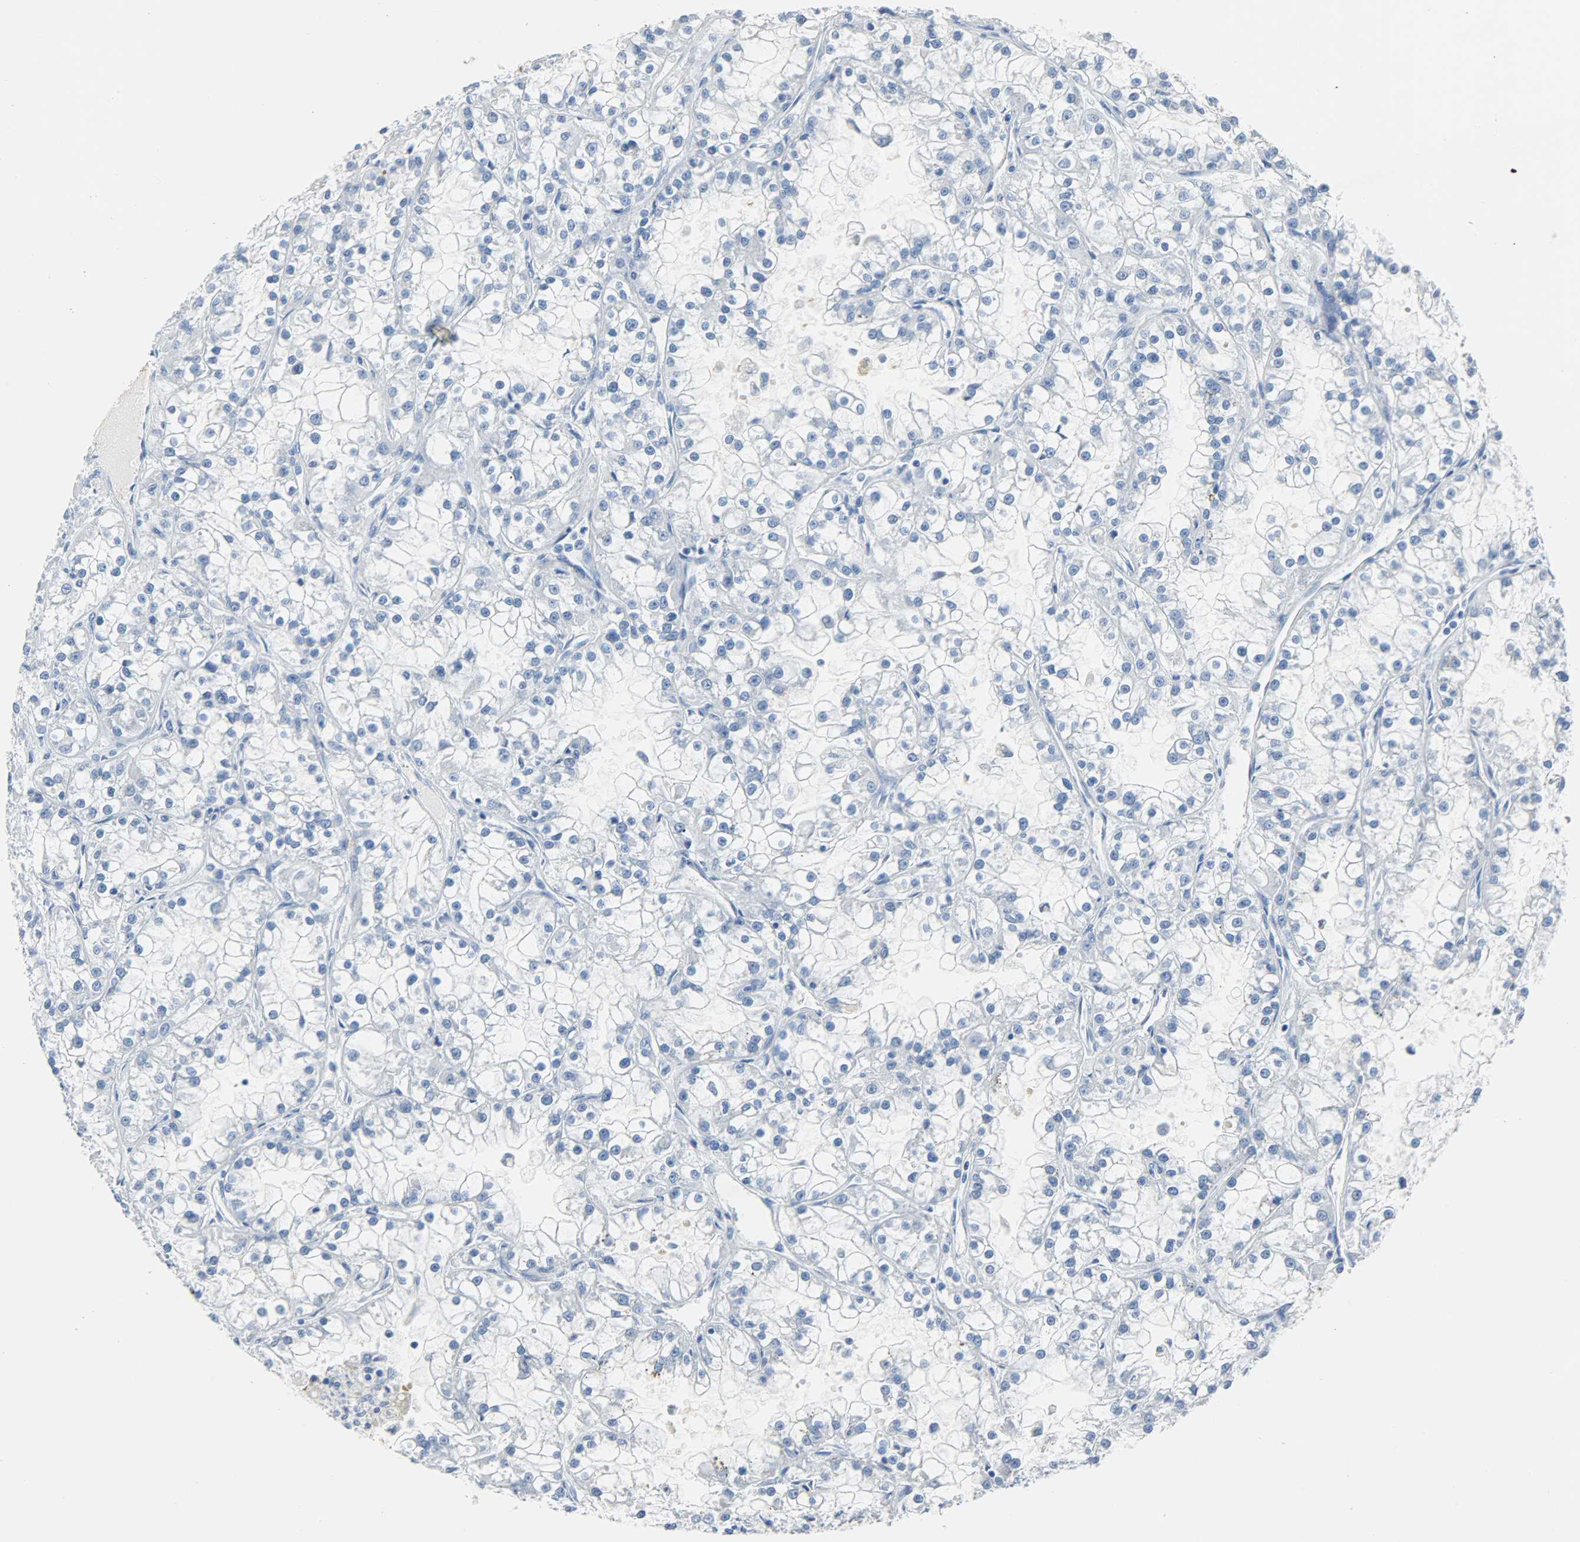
{"staining": {"intensity": "negative", "quantity": "none", "location": "none"}, "tissue": "renal cancer", "cell_type": "Tumor cells", "image_type": "cancer", "snomed": [{"axis": "morphology", "description": "Adenocarcinoma, NOS"}, {"axis": "topography", "description": "Kidney"}], "caption": "Protein analysis of renal cancer reveals no significant expression in tumor cells.", "gene": "CA3", "patient": {"sex": "female", "age": 52}}